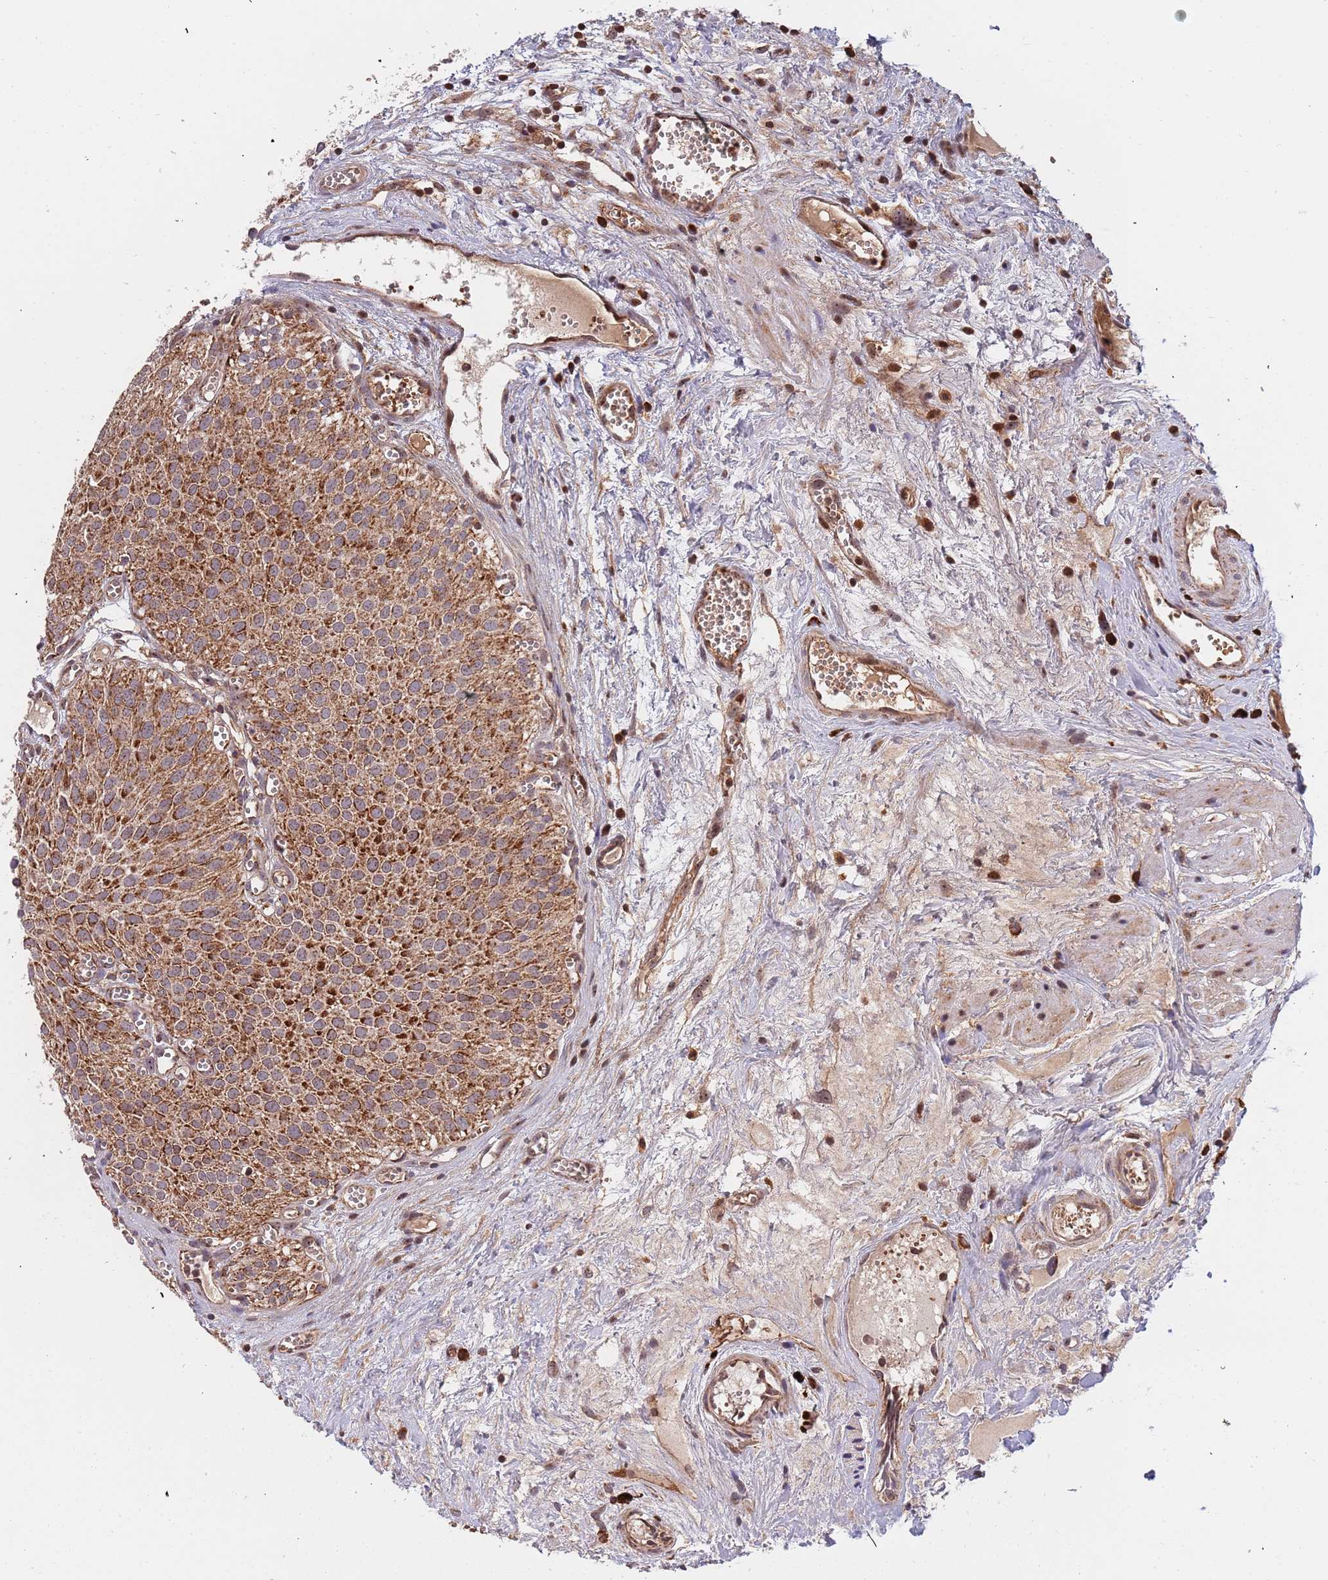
{"staining": {"intensity": "strong", "quantity": ">75%", "location": "cytoplasmic/membranous"}, "tissue": "urothelial cancer", "cell_type": "Tumor cells", "image_type": "cancer", "snomed": [{"axis": "morphology", "description": "Urothelial carcinoma, Low grade"}, {"axis": "topography", "description": "Urinary bladder"}], "caption": "Human urothelial cancer stained with a protein marker reveals strong staining in tumor cells.", "gene": "DCHS1", "patient": {"sex": "male", "age": 88}}